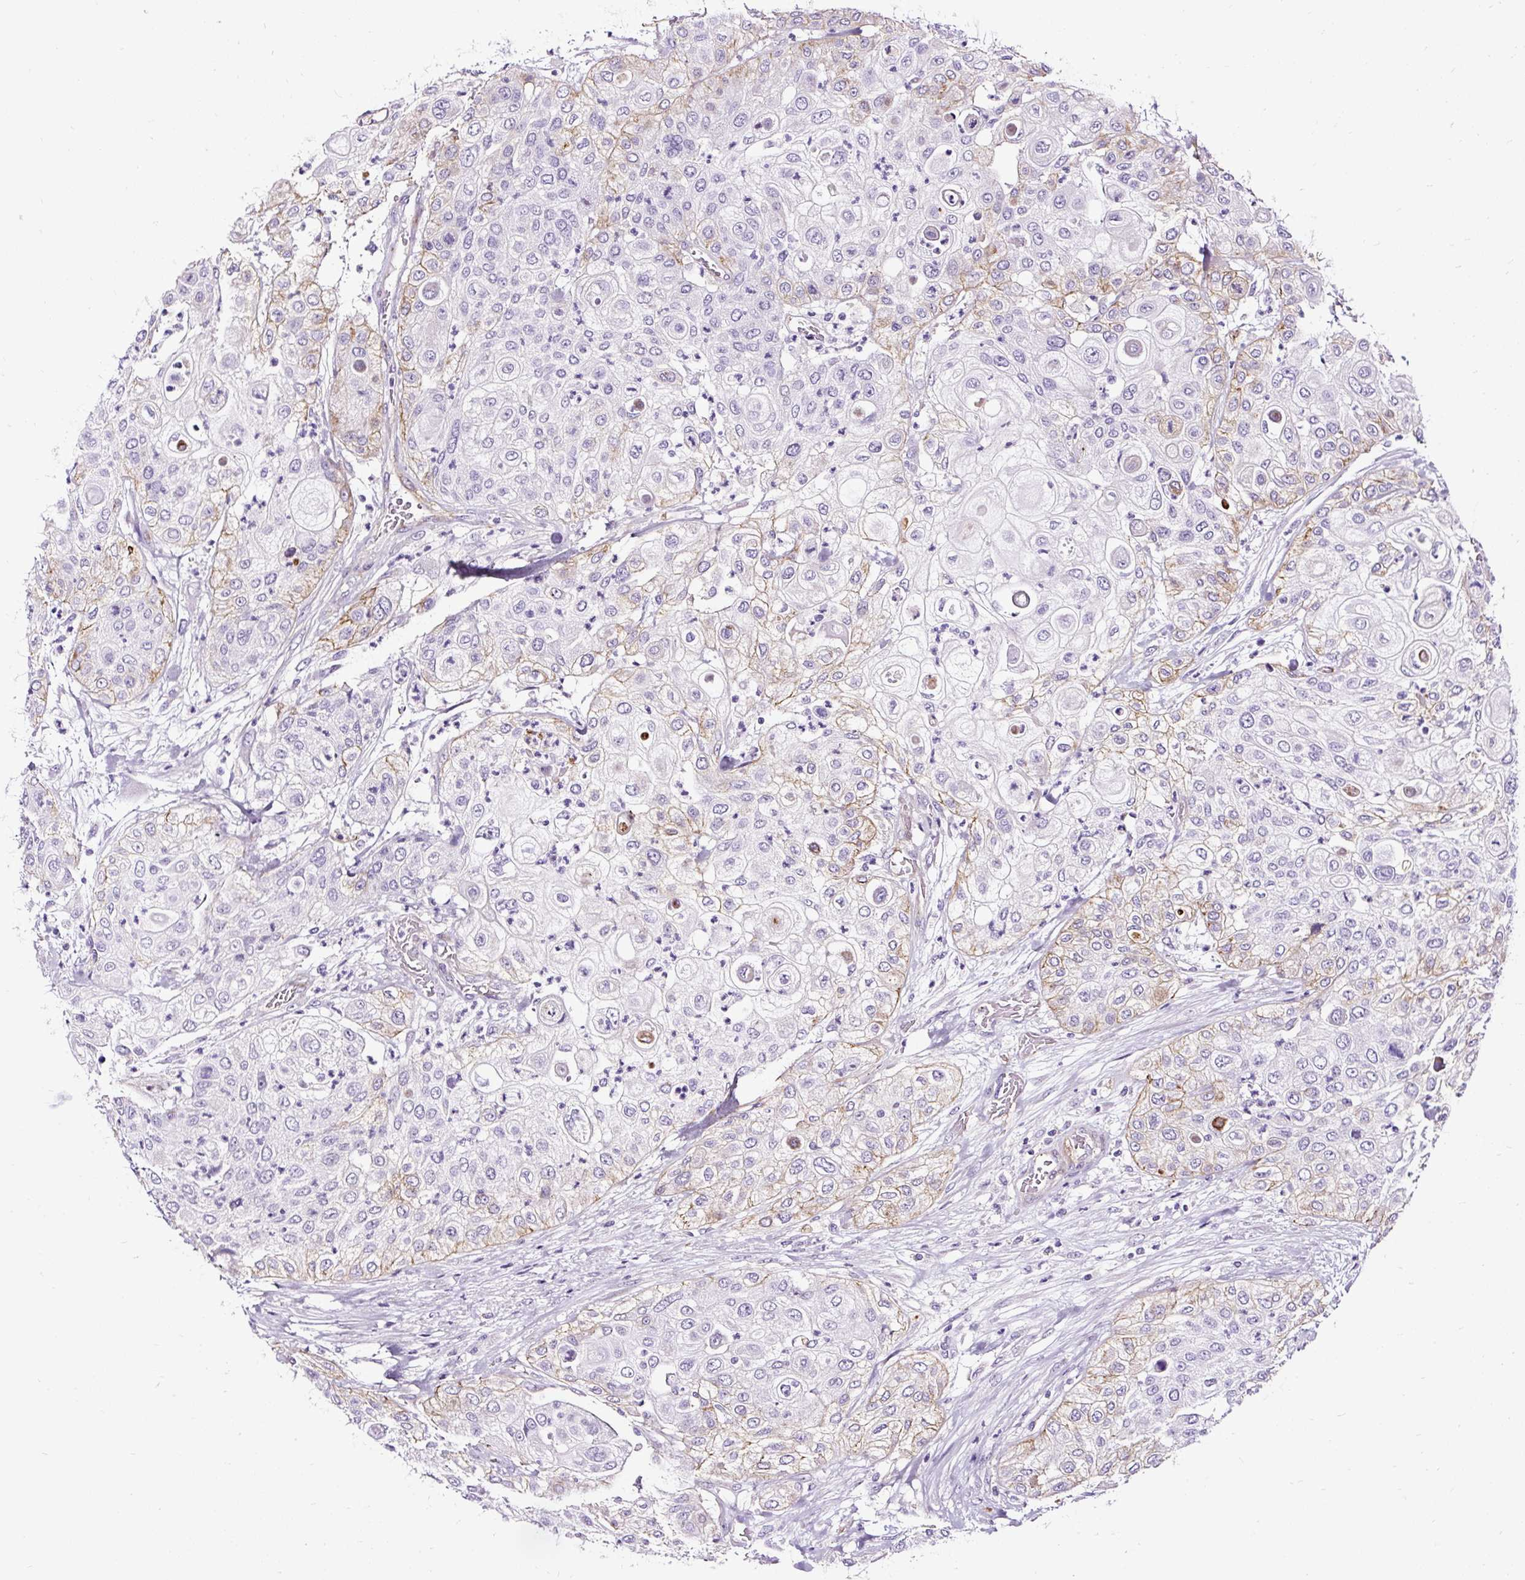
{"staining": {"intensity": "weak", "quantity": "25%-75%", "location": "cytoplasmic/membranous"}, "tissue": "urothelial cancer", "cell_type": "Tumor cells", "image_type": "cancer", "snomed": [{"axis": "morphology", "description": "Urothelial carcinoma, High grade"}, {"axis": "topography", "description": "Urinary bladder"}], "caption": "Protein positivity by immunohistochemistry (IHC) reveals weak cytoplasmic/membranous staining in approximately 25%-75% of tumor cells in high-grade urothelial carcinoma. The staining was performed using DAB, with brown indicating positive protein expression. Nuclei are stained blue with hematoxylin.", "gene": "SLC7A8", "patient": {"sex": "female", "age": 79}}